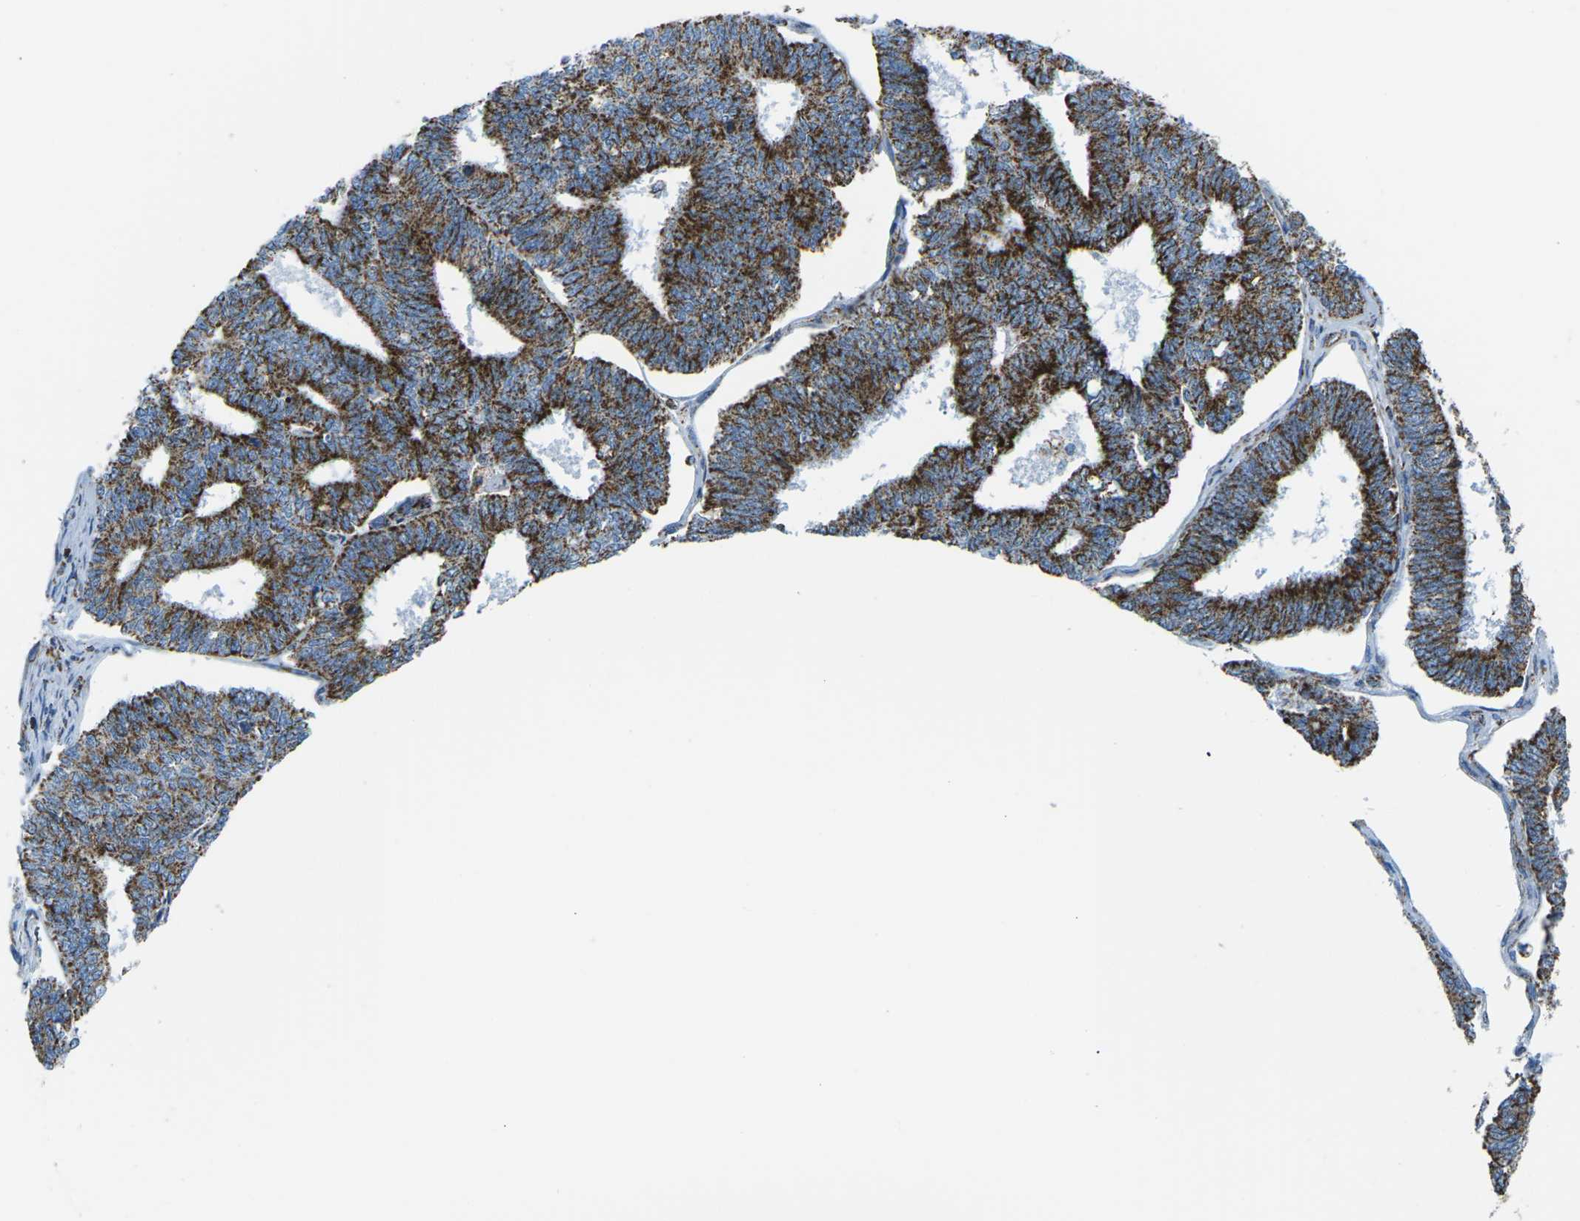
{"staining": {"intensity": "strong", "quantity": ">75%", "location": "cytoplasmic/membranous"}, "tissue": "endometrial cancer", "cell_type": "Tumor cells", "image_type": "cancer", "snomed": [{"axis": "morphology", "description": "Adenocarcinoma, NOS"}, {"axis": "topography", "description": "Endometrium"}], "caption": "A micrograph showing strong cytoplasmic/membranous staining in about >75% of tumor cells in adenocarcinoma (endometrial), as visualized by brown immunohistochemical staining.", "gene": "COX6C", "patient": {"sex": "female", "age": 70}}